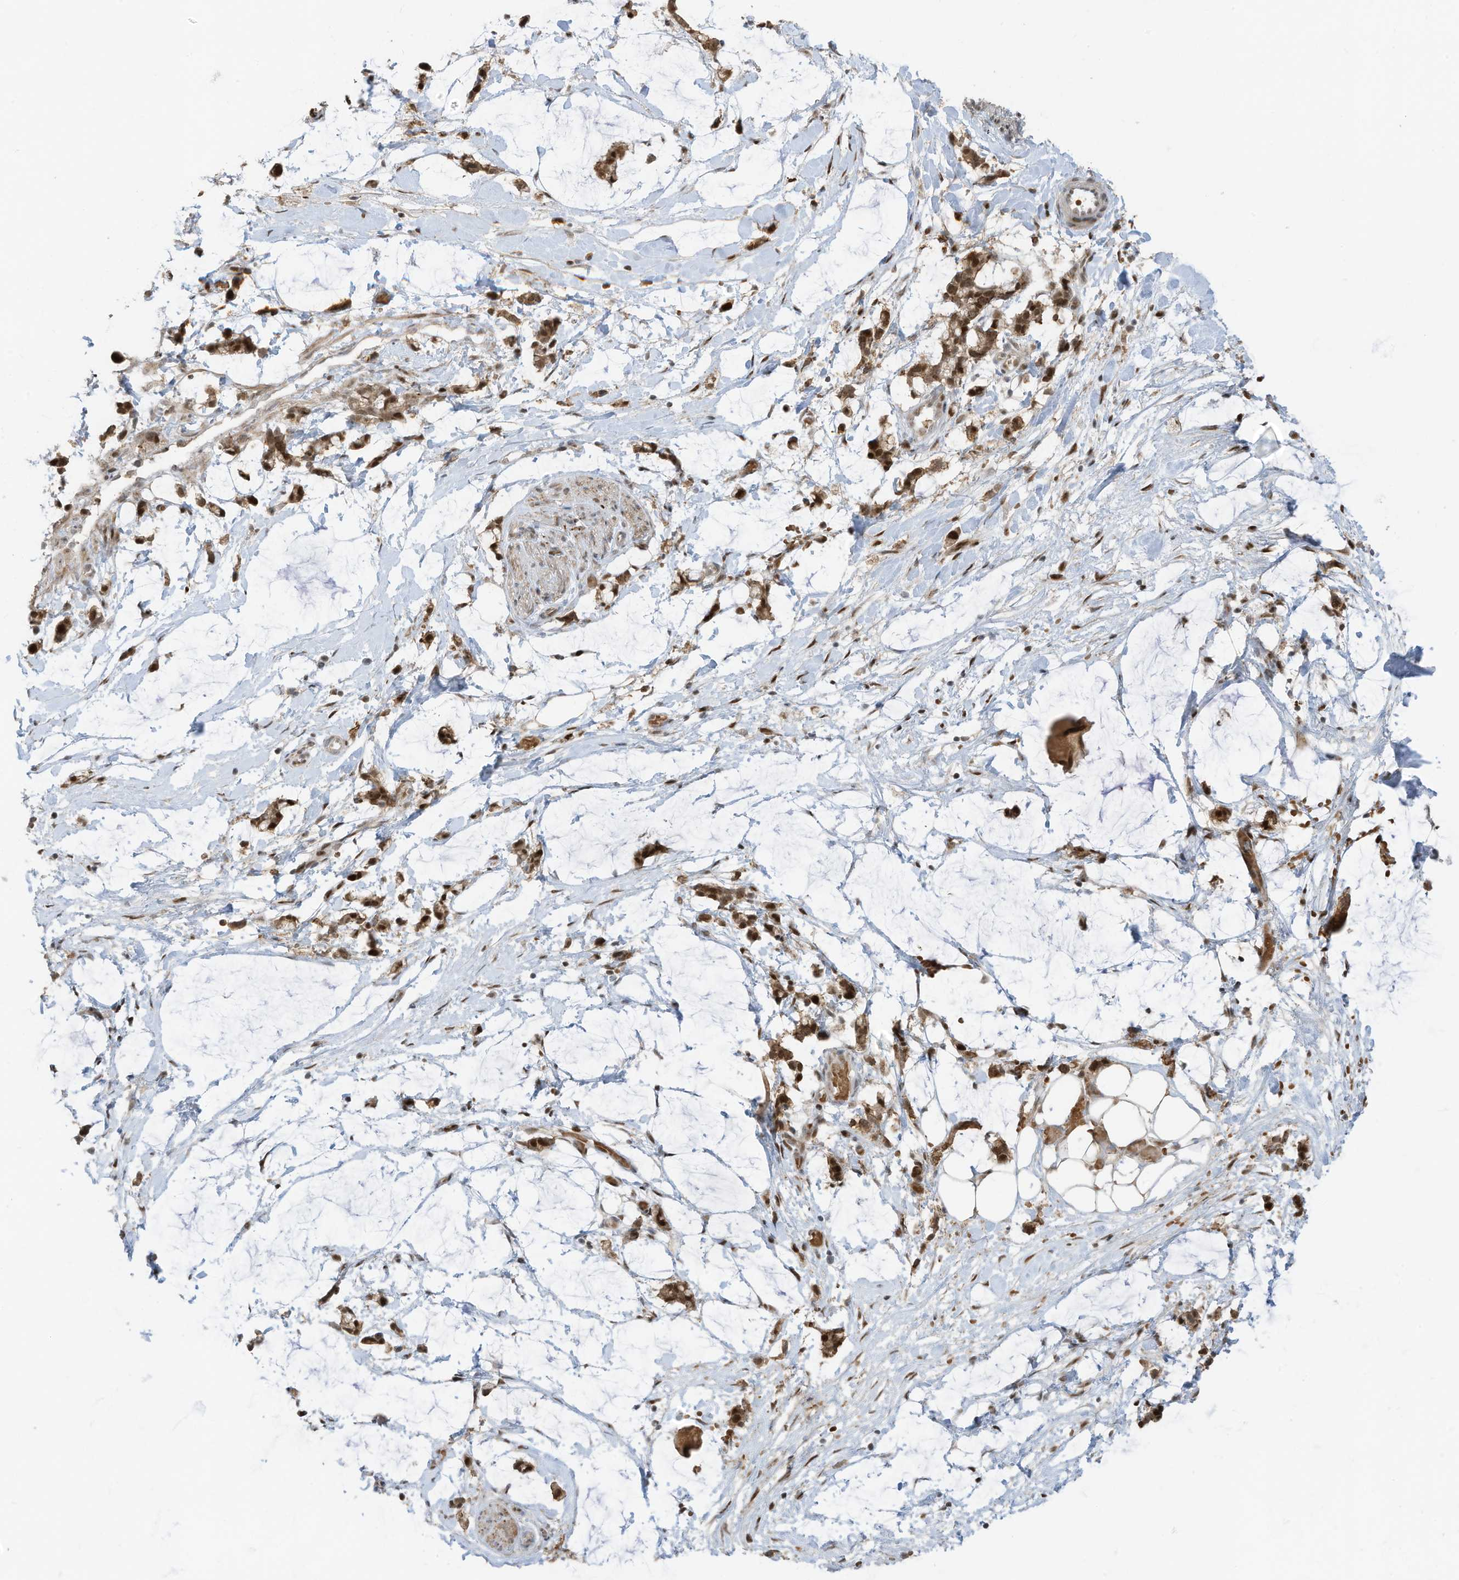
{"staining": {"intensity": "moderate", "quantity": ">75%", "location": "nuclear"}, "tissue": "adipose tissue", "cell_type": "Adipocytes", "image_type": "normal", "snomed": [{"axis": "morphology", "description": "Normal tissue, NOS"}, {"axis": "morphology", "description": "Adenocarcinoma, NOS"}, {"axis": "topography", "description": "Colon"}, {"axis": "topography", "description": "Peripheral nerve tissue"}], "caption": "Immunohistochemistry photomicrograph of benign adipose tissue: adipose tissue stained using immunohistochemistry (IHC) displays medium levels of moderate protein expression localized specifically in the nuclear of adipocytes, appearing as a nuclear brown color.", "gene": "ZCWPW2", "patient": {"sex": "male", "age": 14}}